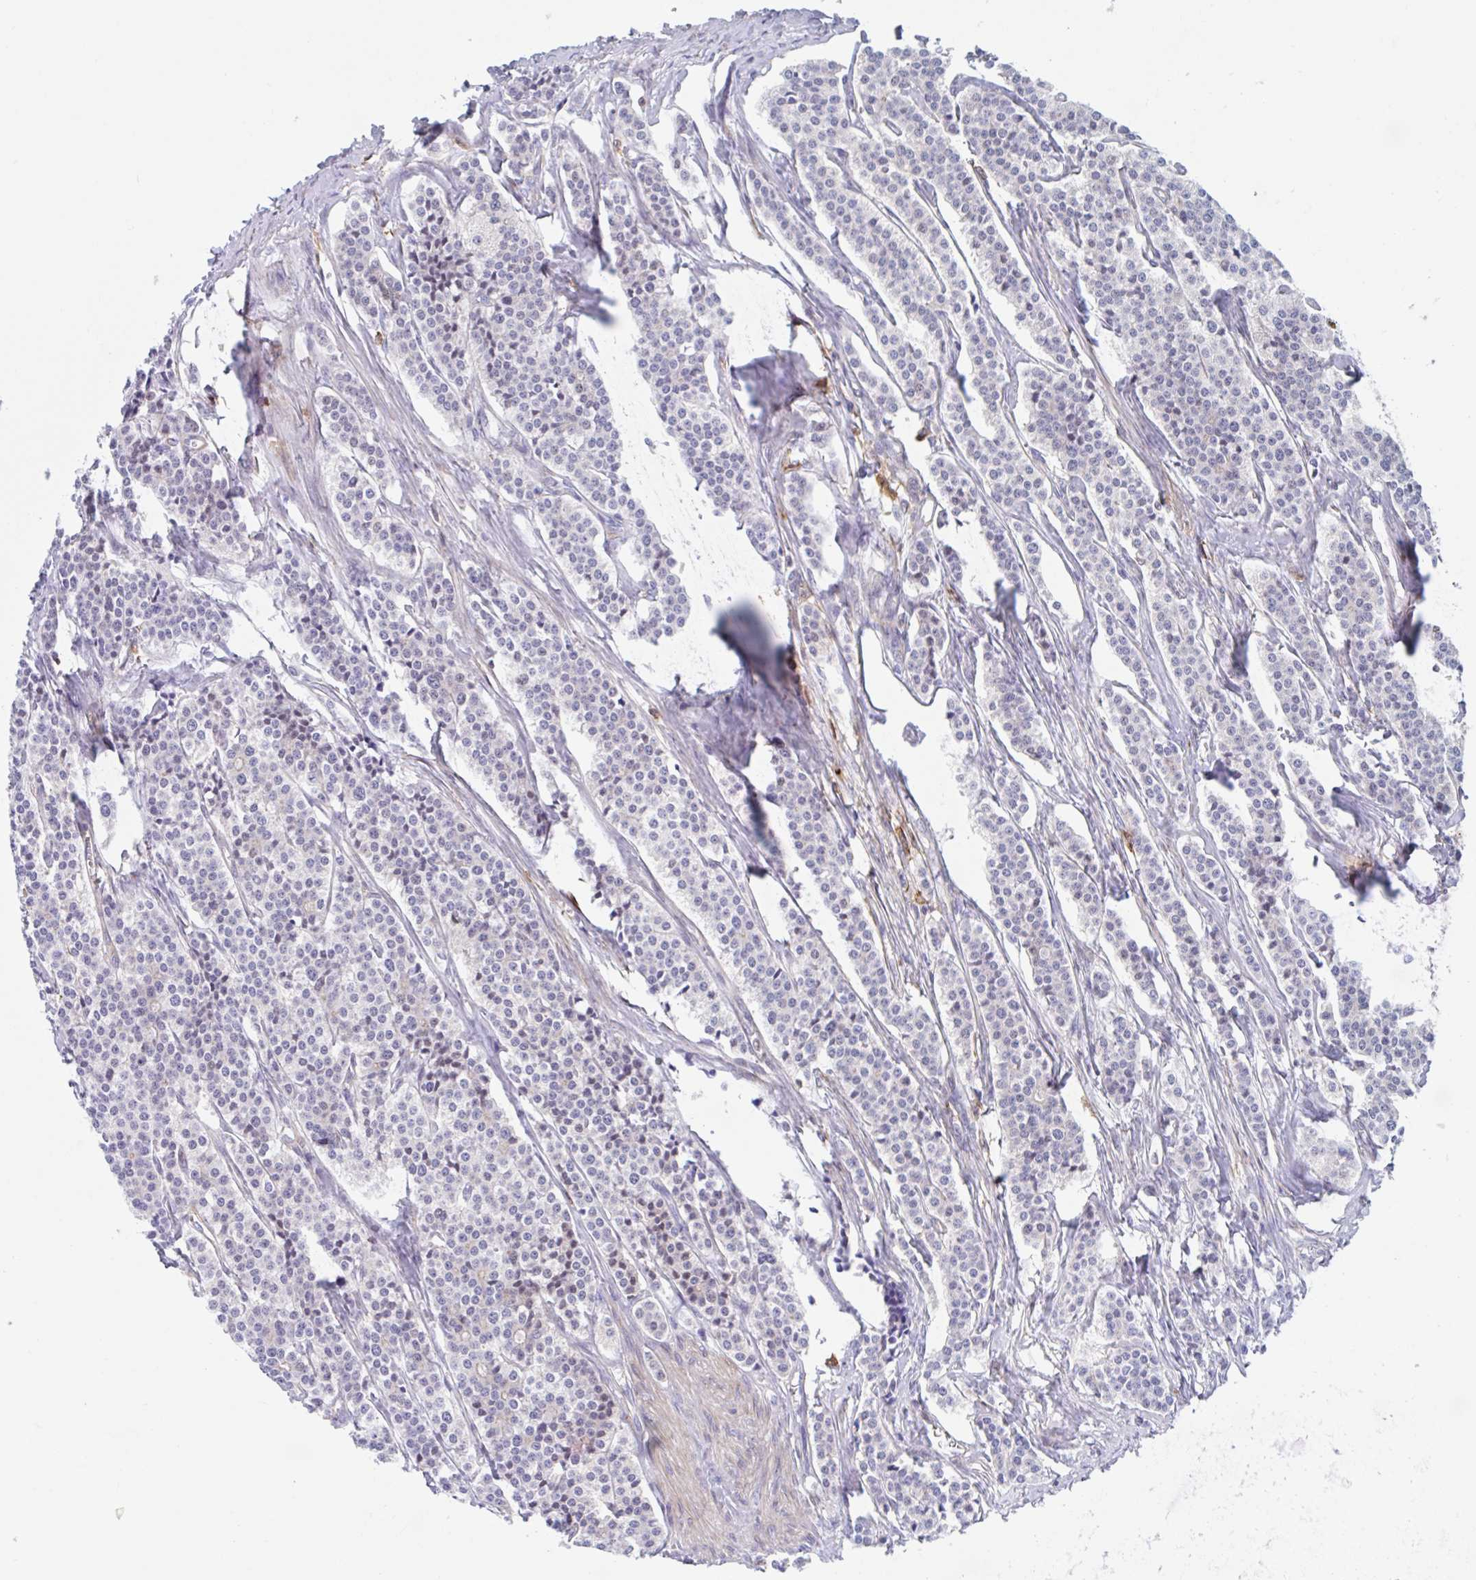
{"staining": {"intensity": "negative", "quantity": "none", "location": "none"}, "tissue": "carcinoid", "cell_type": "Tumor cells", "image_type": "cancer", "snomed": [{"axis": "morphology", "description": "Carcinoid, malignant, NOS"}, {"axis": "topography", "description": "Small intestine"}], "caption": "This is an IHC micrograph of human malignant carcinoid. There is no positivity in tumor cells.", "gene": "EFHD1", "patient": {"sex": "male", "age": 63}}